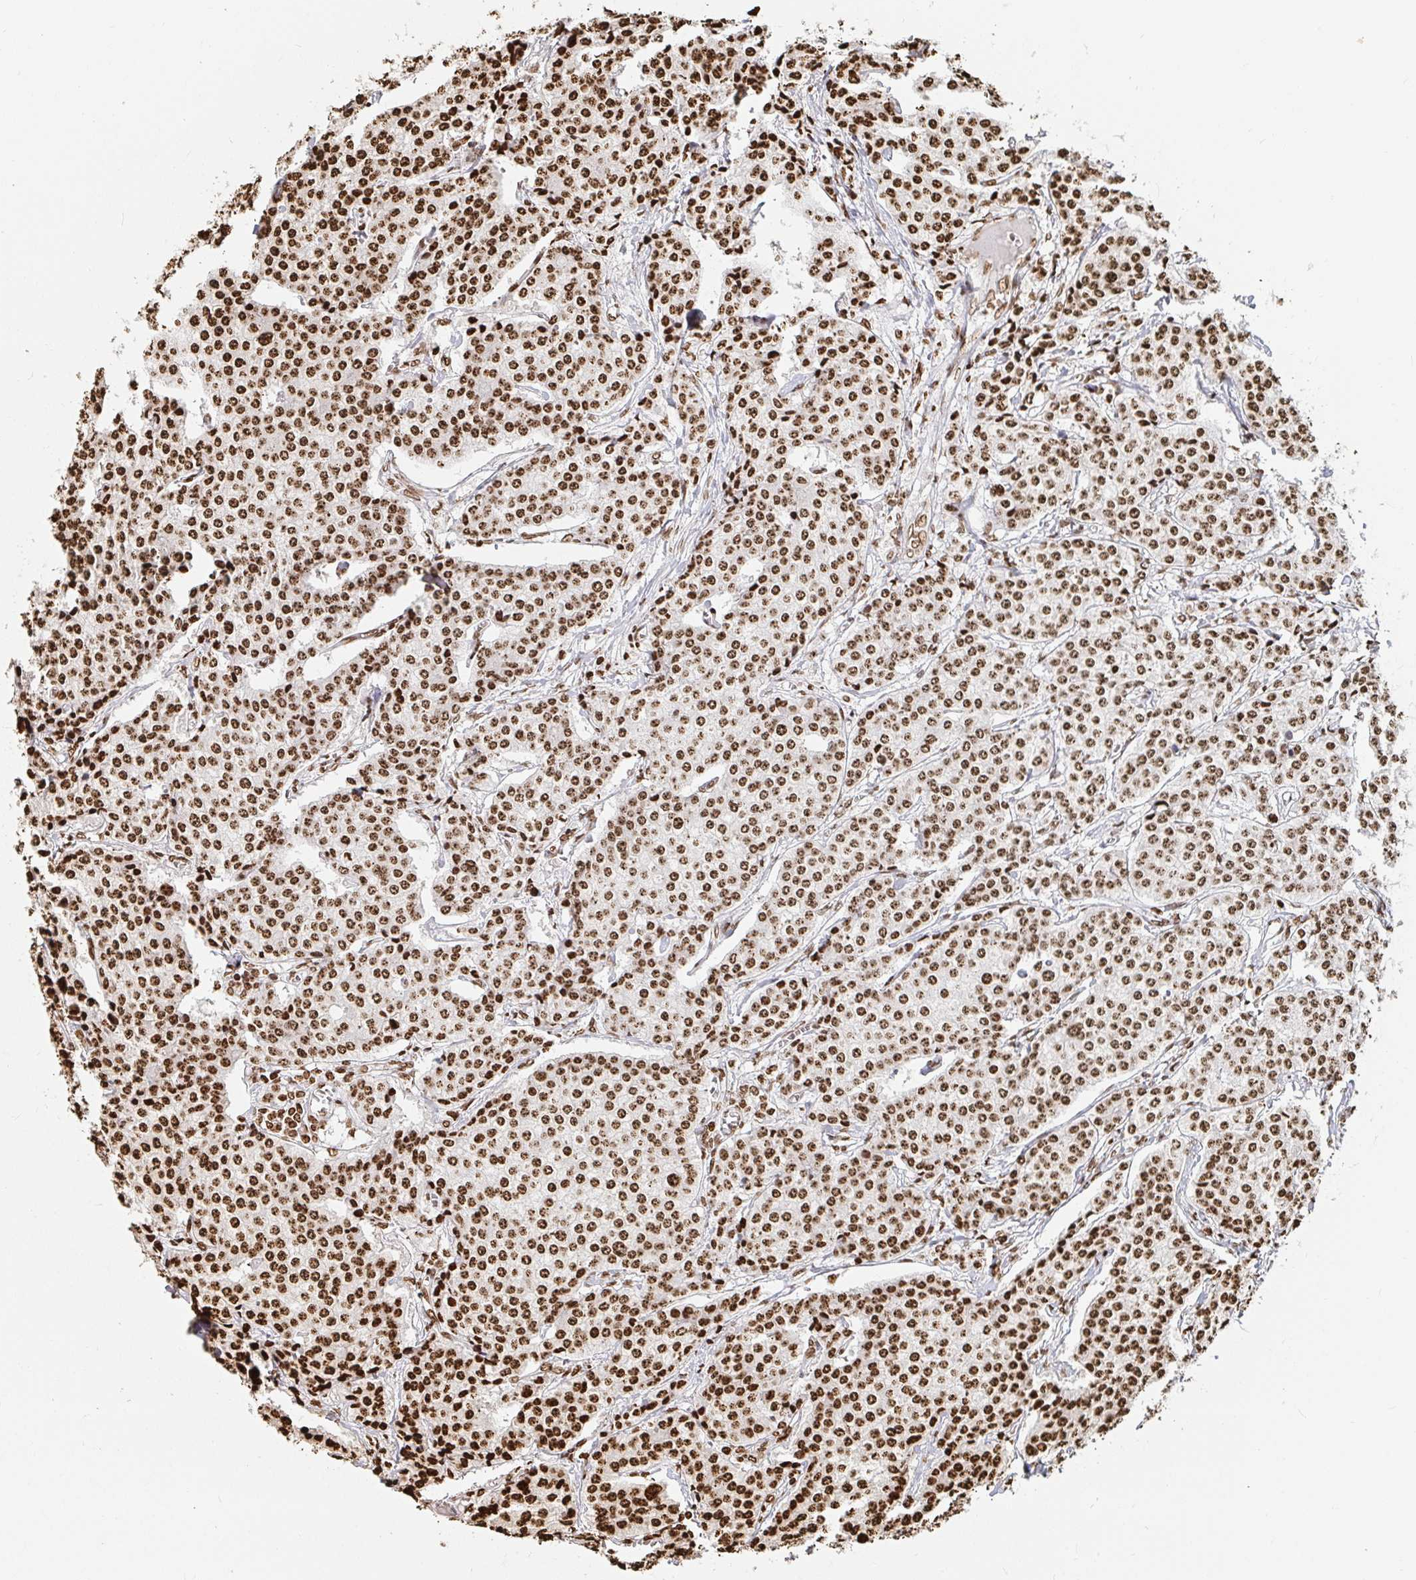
{"staining": {"intensity": "strong", "quantity": ">75%", "location": "nuclear"}, "tissue": "carcinoid", "cell_type": "Tumor cells", "image_type": "cancer", "snomed": [{"axis": "morphology", "description": "Carcinoid, malignant, NOS"}, {"axis": "topography", "description": "Small intestine"}], "caption": "The micrograph reveals immunohistochemical staining of carcinoid (malignant). There is strong nuclear positivity is present in approximately >75% of tumor cells.", "gene": "H2BC5", "patient": {"sex": "female", "age": 64}}